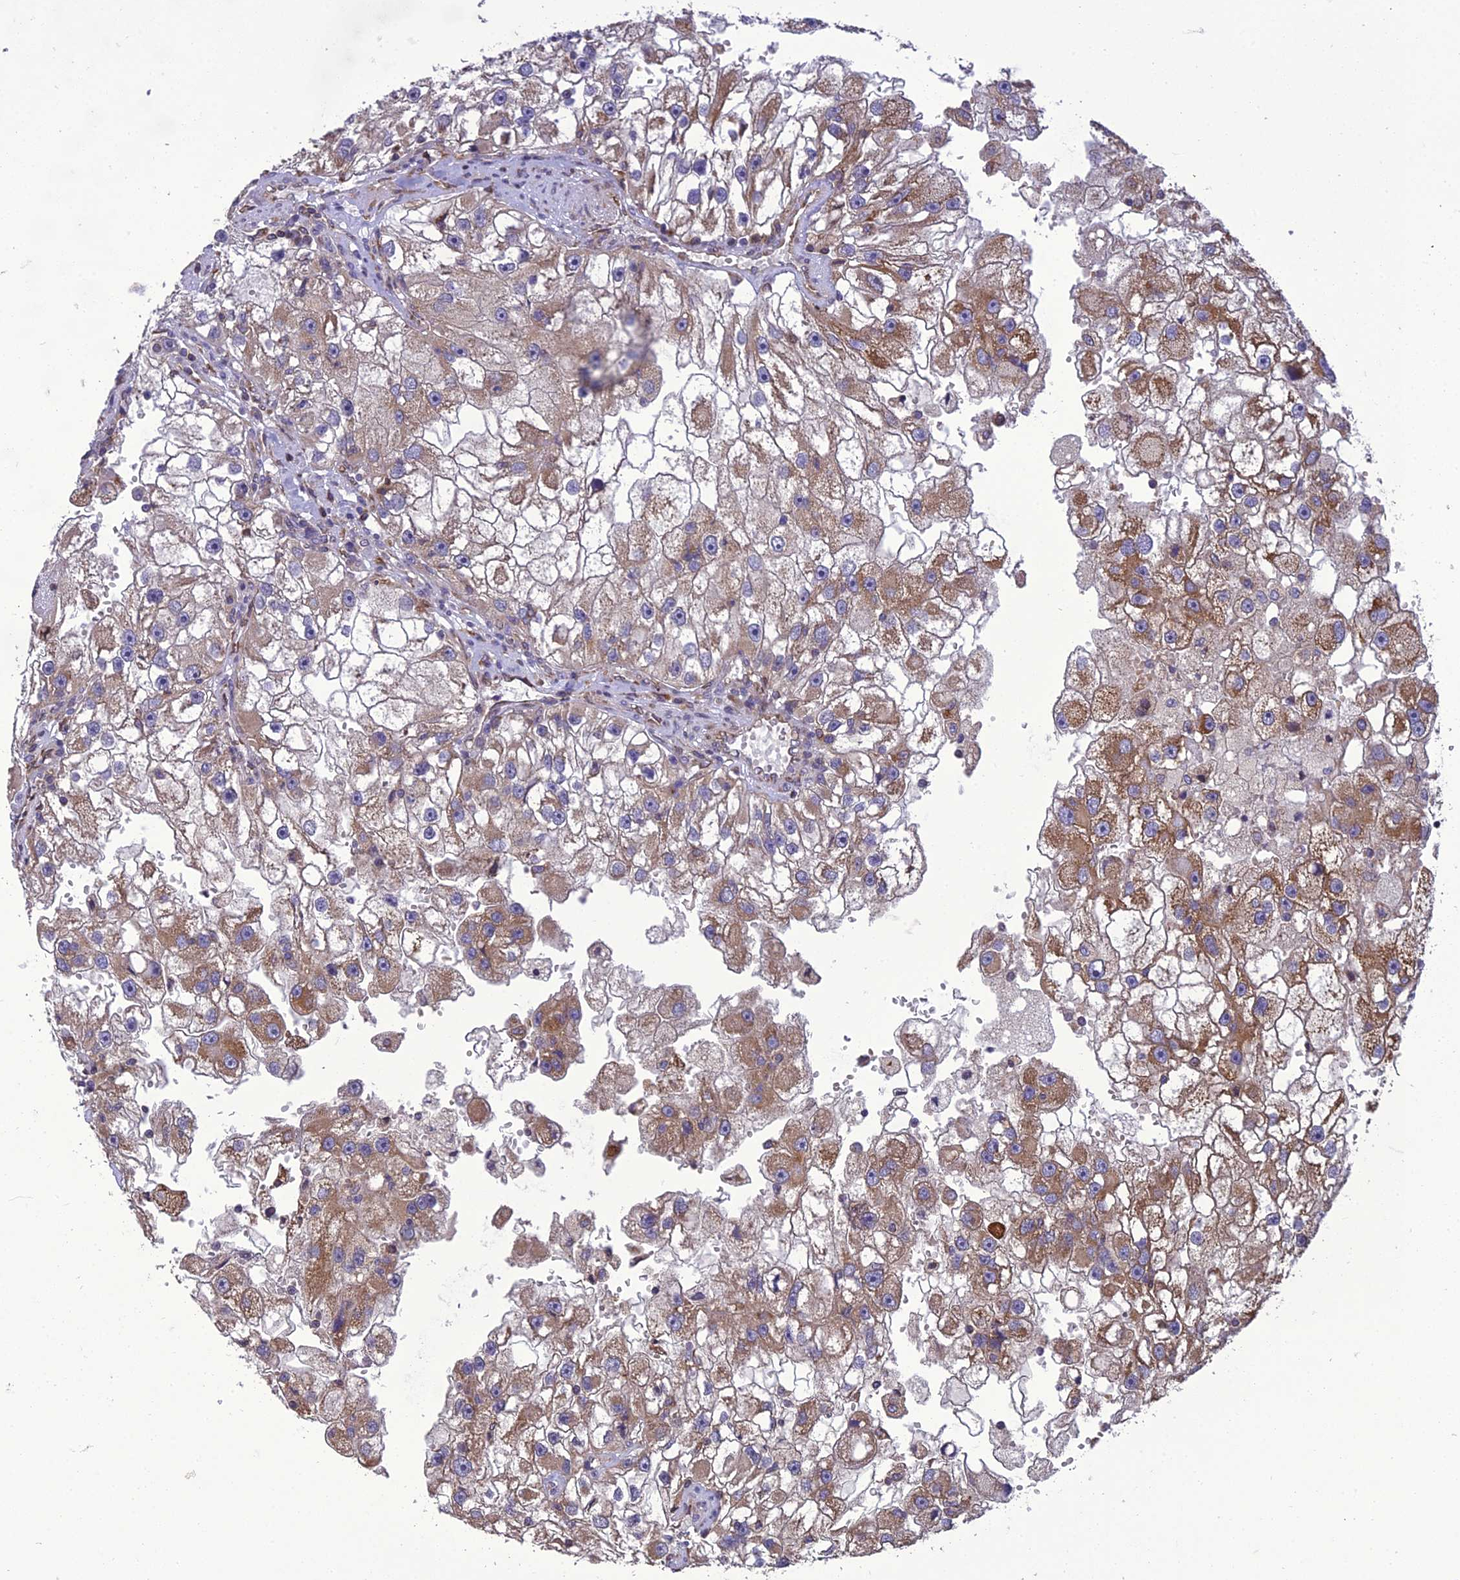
{"staining": {"intensity": "moderate", "quantity": ">75%", "location": "cytoplasmic/membranous"}, "tissue": "renal cancer", "cell_type": "Tumor cells", "image_type": "cancer", "snomed": [{"axis": "morphology", "description": "Adenocarcinoma, NOS"}, {"axis": "topography", "description": "Kidney"}], "caption": "Renal adenocarcinoma stained for a protein (brown) displays moderate cytoplasmic/membranous positive staining in approximately >75% of tumor cells.", "gene": "GIMAP1", "patient": {"sex": "male", "age": 63}}